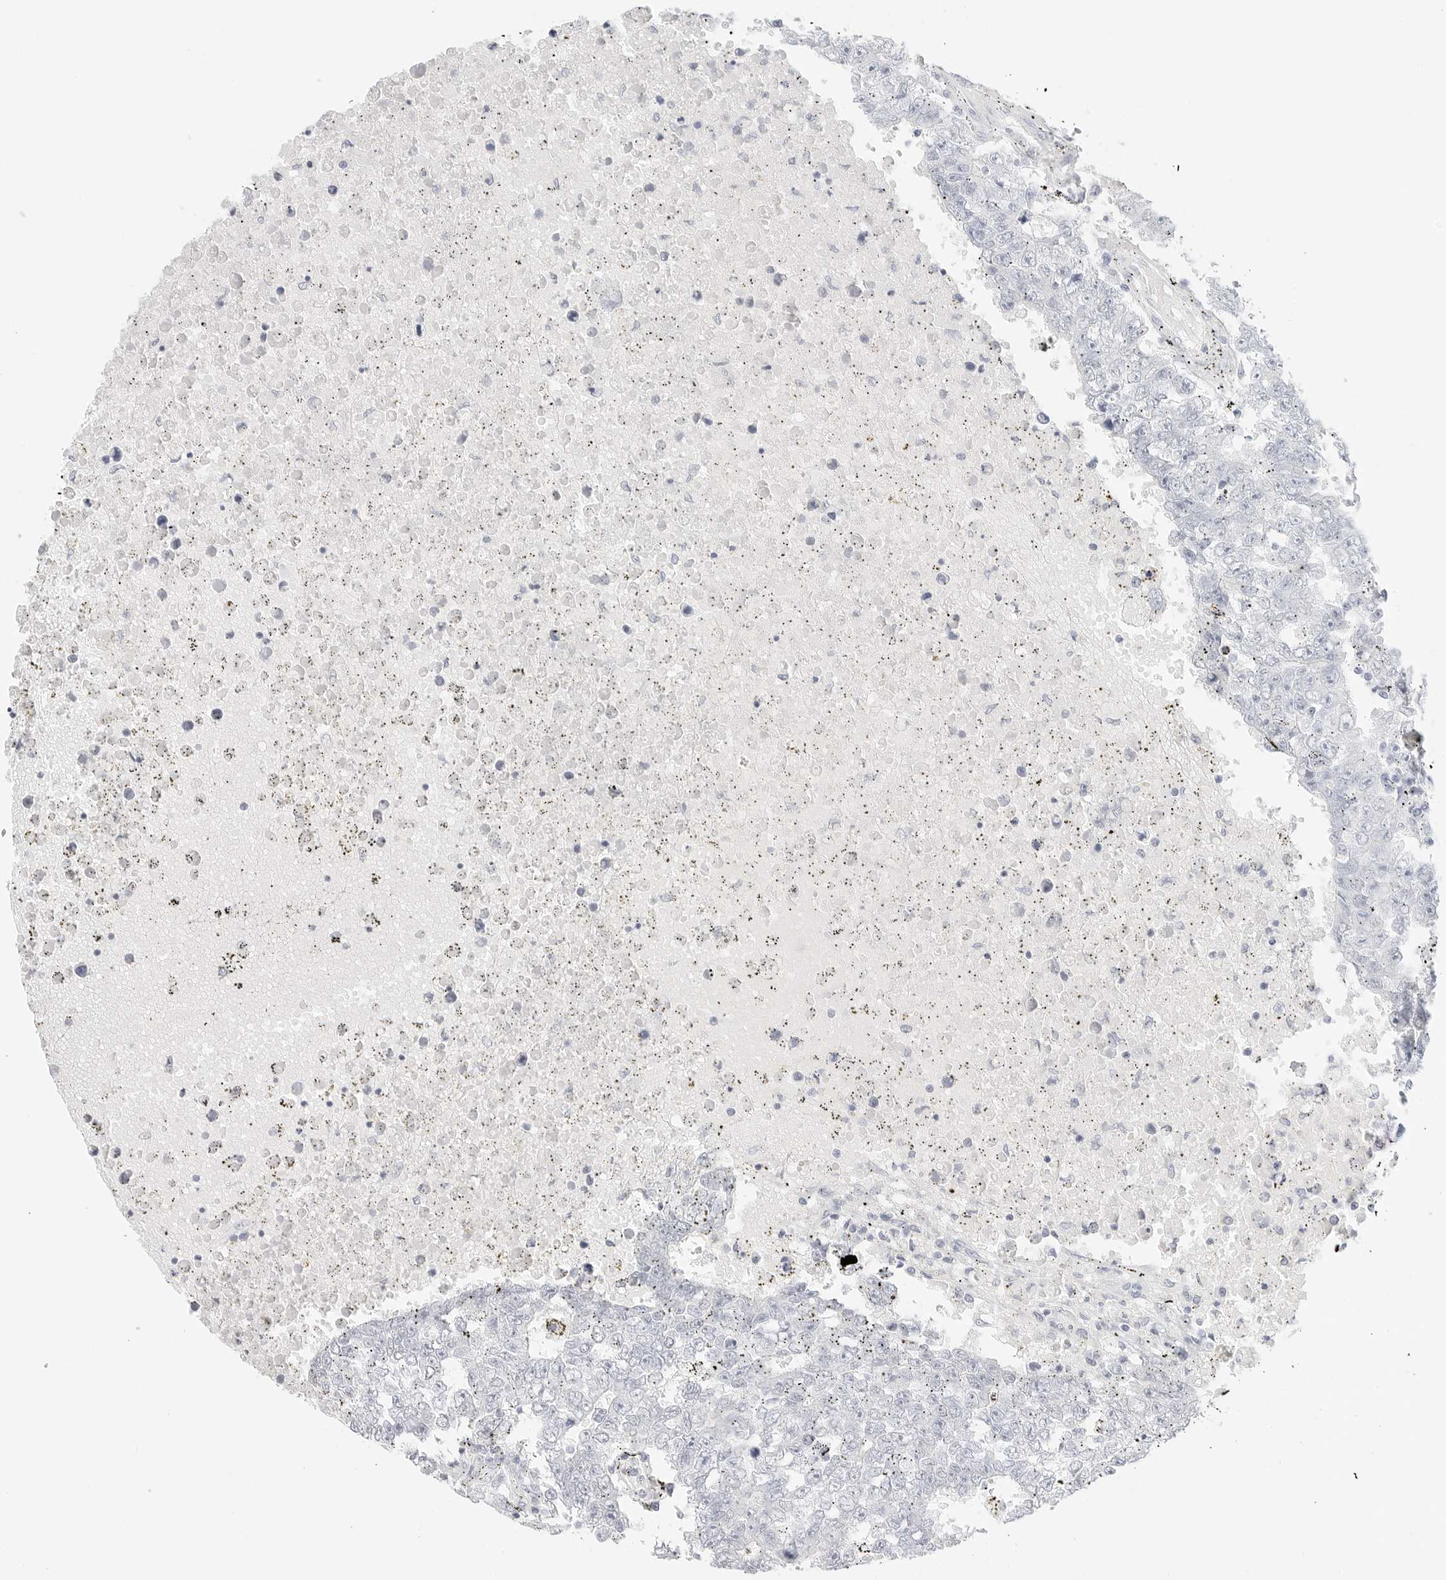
{"staining": {"intensity": "negative", "quantity": "none", "location": "none"}, "tissue": "testis cancer", "cell_type": "Tumor cells", "image_type": "cancer", "snomed": [{"axis": "morphology", "description": "Carcinoma, Embryonal, NOS"}, {"axis": "topography", "description": "Testis"}], "caption": "Micrograph shows no protein positivity in tumor cells of testis cancer tissue.", "gene": "TFF2", "patient": {"sex": "male", "age": 25}}